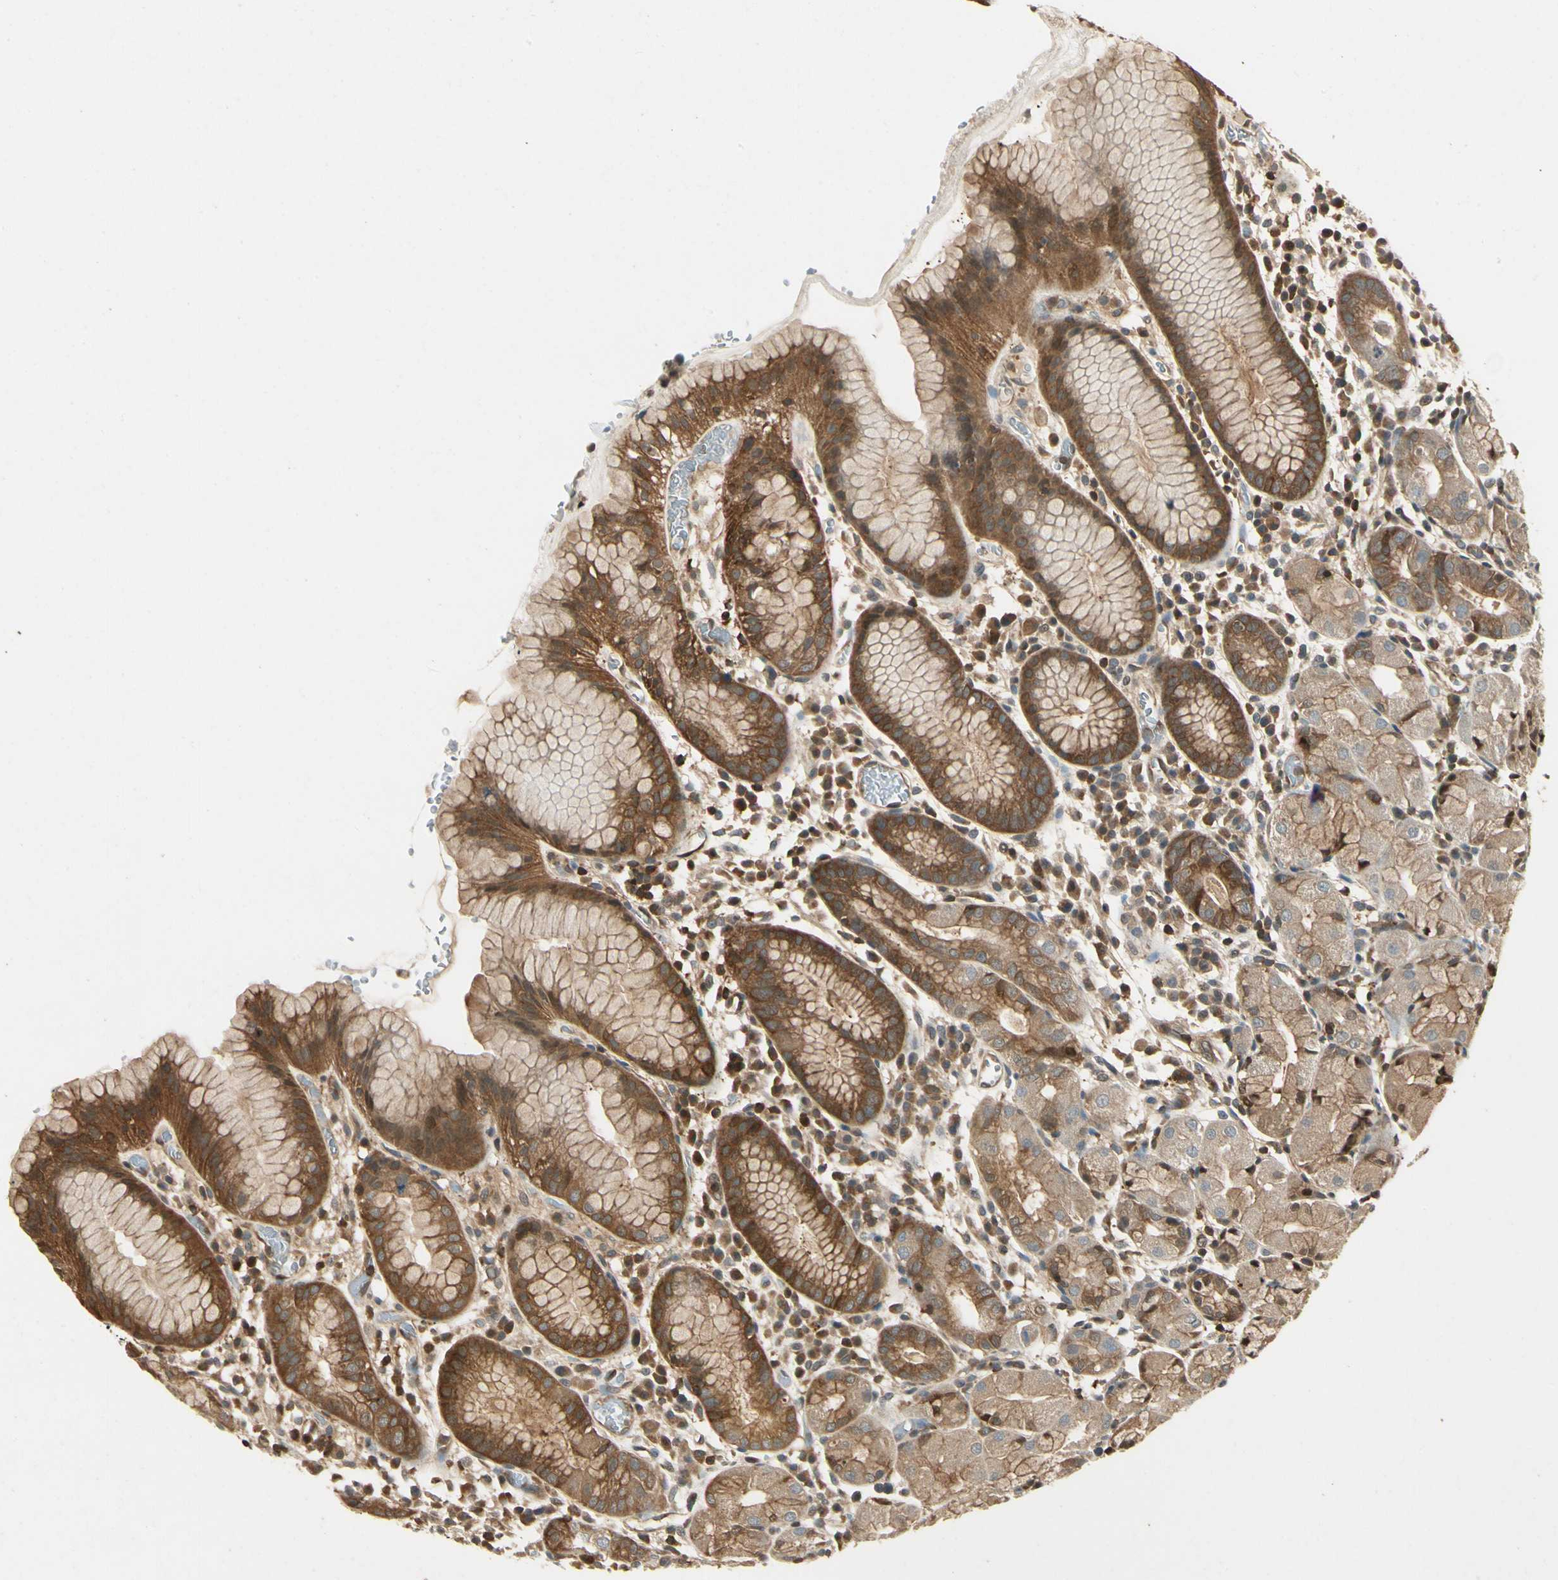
{"staining": {"intensity": "moderate", "quantity": ">75%", "location": "cytoplasmic/membranous"}, "tissue": "stomach", "cell_type": "Glandular cells", "image_type": "normal", "snomed": [{"axis": "morphology", "description": "Normal tissue, NOS"}, {"axis": "topography", "description": "Stomach"}, {"axis": "topography", "description": "Stomach, lower"}], "caption": "Immunohistochemical staining of benign stomach shows medium levels of moderate cytoplasmic/membranous staining in about >75% of glandular cells.", "gene": "YWHAB", "patient": {"sex": "female", "age": 75}}